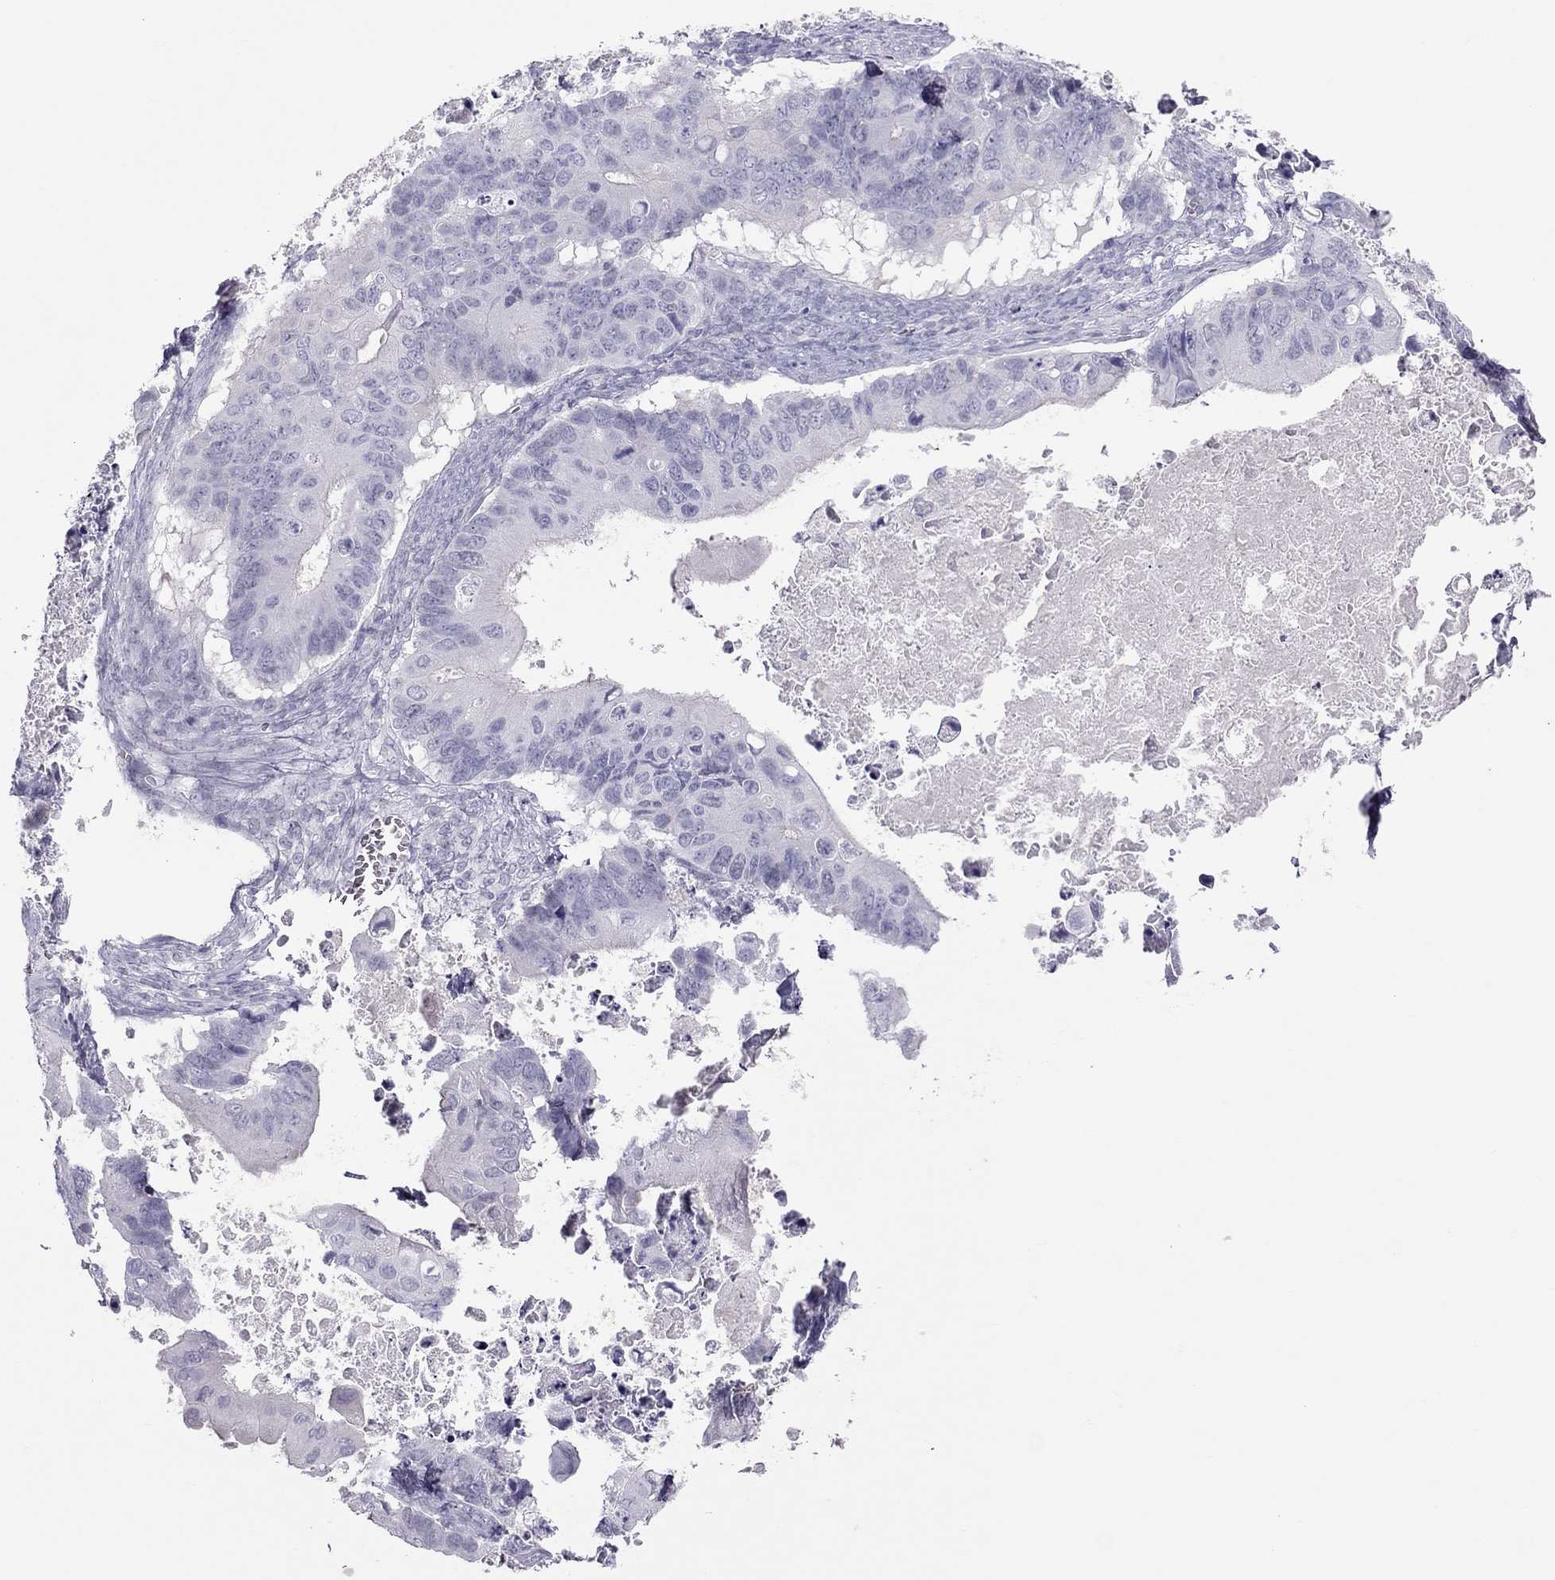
{"staining": {"intensity": "negative", "quantity": "none", "location": "none"}, "tissue": "ovarian cancer", "cell_type": "Tumor cells", "image_type": "cancer", "snomed": [{"axis": "morphology", "description": "Cystadenocarcinoma, mucinous, NOS"}, {"axis": "topography", "description": "Ovary"}], "caption": "Mucinous cystadenocarcinoma (ovarian) stained for a protein using IHC demonstrates no positivity tumor cells.", "gene": "TEX14", "patient": {"sex": "female", "age": 64}}